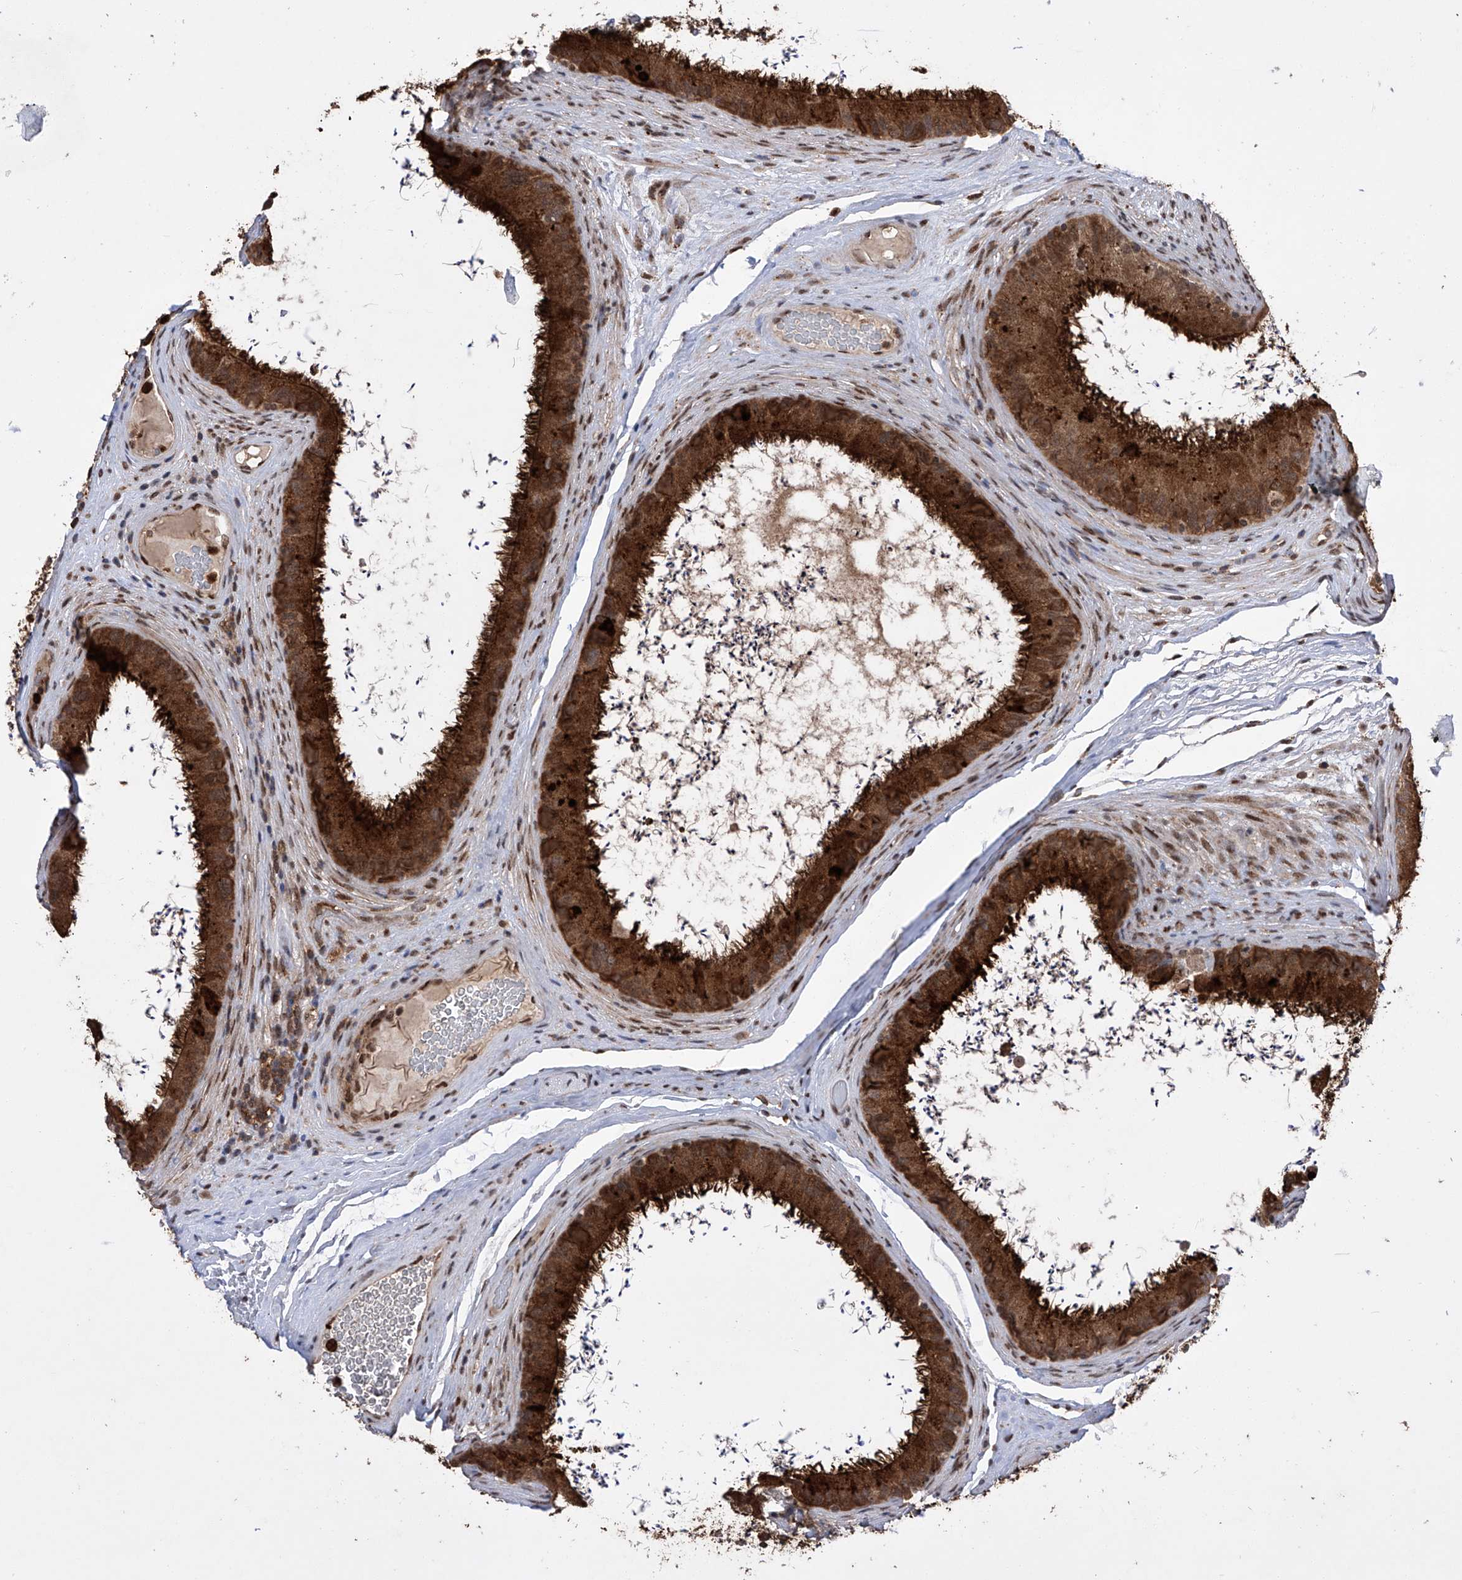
{"staining": {"intensity": "strong", "quantity": ">75%", "location": "cytoplasmic/membranous,nuclear"}, "tissue": "epididymis", "cell_type": "Glandular cells", "image_type": "normal", "snomed": [{"axis": "morphology", "description": "Normal tissue, NOS"}, {"axis": "topography", "description": "Epididymis, spermatic cord, NOS"}], "caption": "A high amount of strong cytoplasmic/membranous,nuclear staining is identified in about >75% of glandular cells in normal epididymis. (DAB IHC, brown staining for protein, blue staining for nuclei).", "gene": "ZNF280D", "patient": {"sex": "male", "age": 50}}